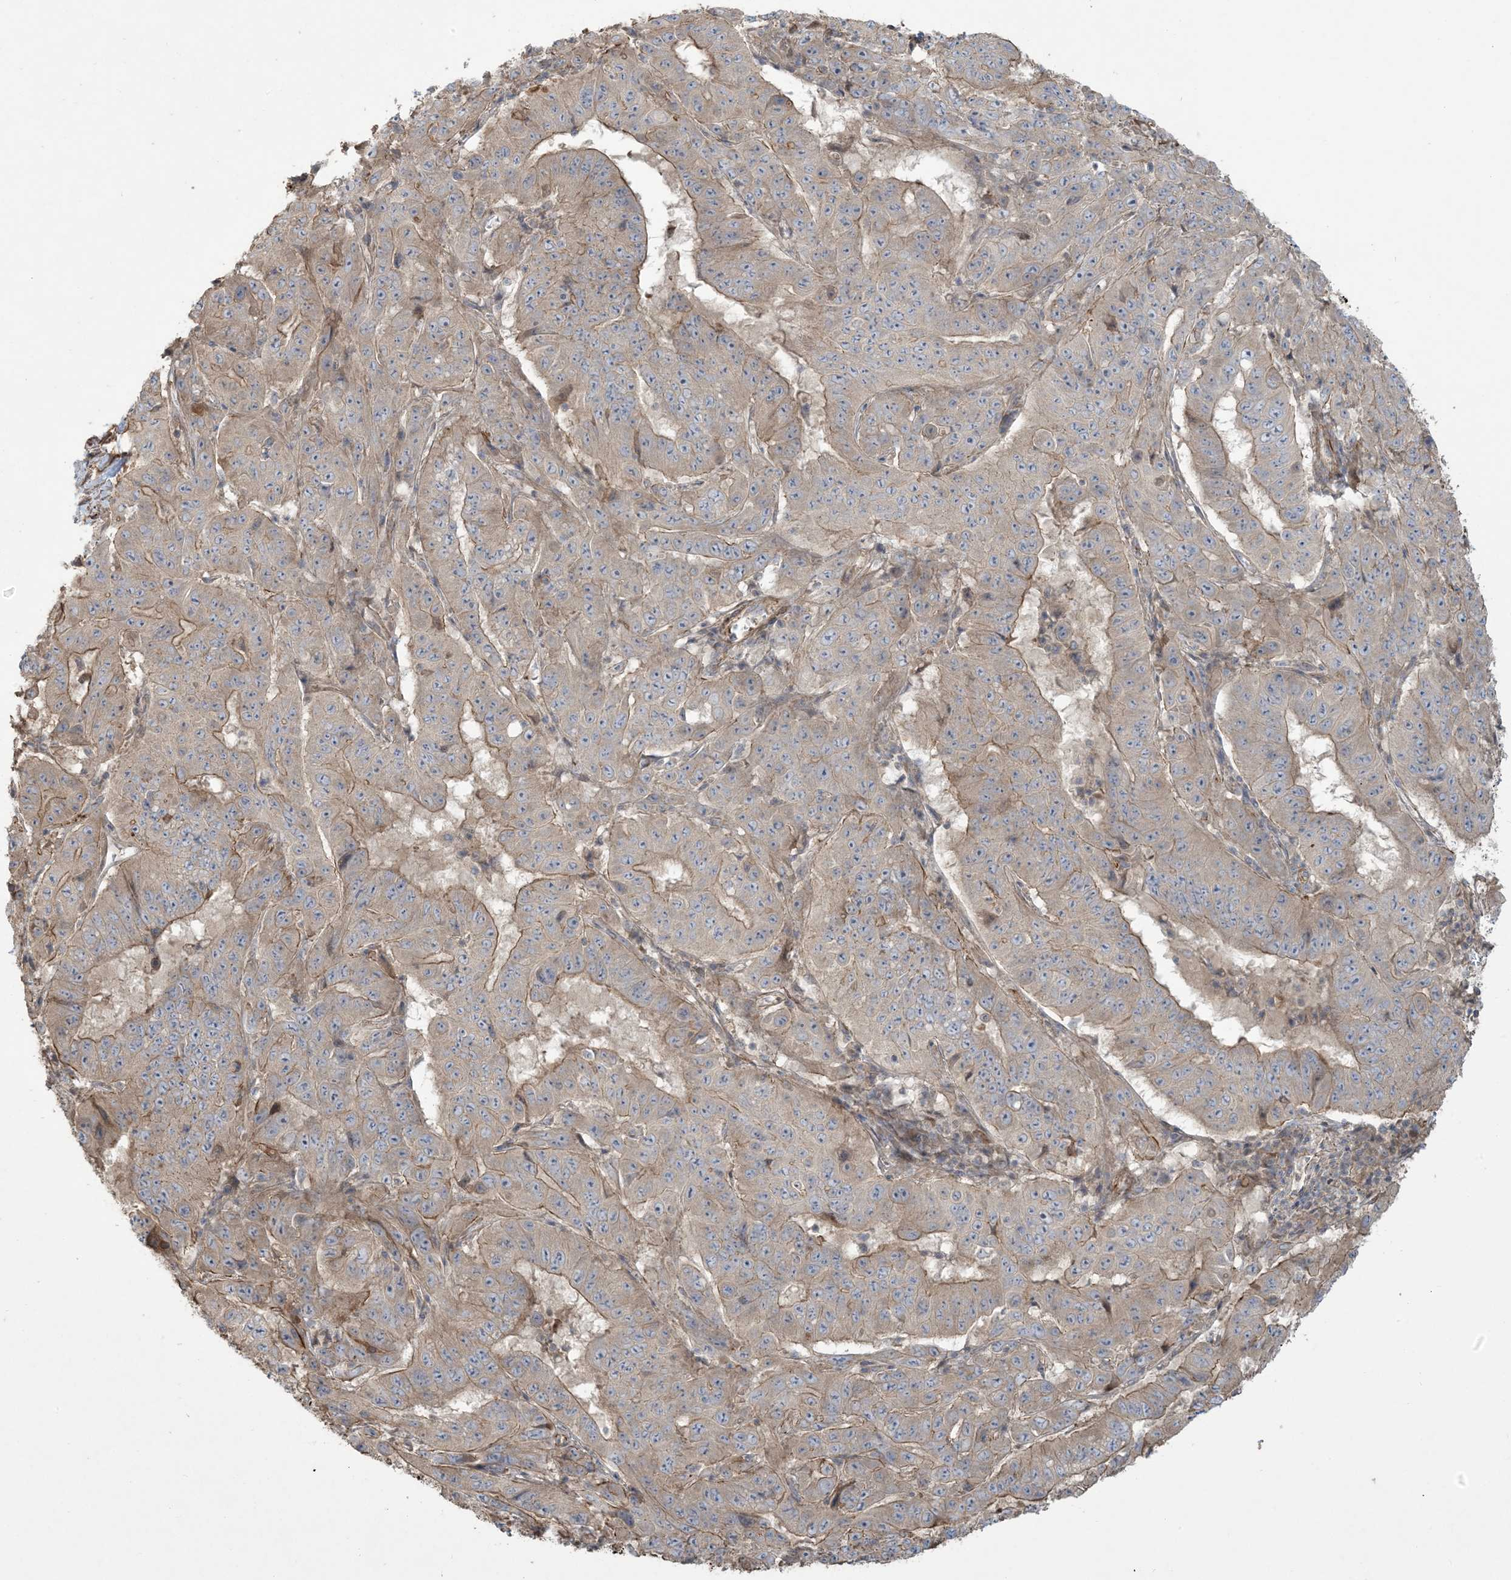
{"staining": {"intensity": "moderate", "quantity": "25%-75%", "location": "cytoplasmic/membranous"}, "tissue": "pancreatic cancer", "cell_type": "Tumor cells", "image_type": "cancer", "snomed": [{"axis": "morphology", "description": "Adenocarcinoma, NOS"}, {"axis": "topography", "description": "Pancreas"}], "caption": "Protein staining by IHC demonstrates moderate cytoplasmic/membranous positivity in about 25%-75% of tumor cells in pancreatic adenocarcinoma. (DAB (3,3'-diaminobenzidine) = brown stain, brightfield microscopy at high magnification).", "gene": "KLHL18", "patient": {"sex": "male", "age": 63}}